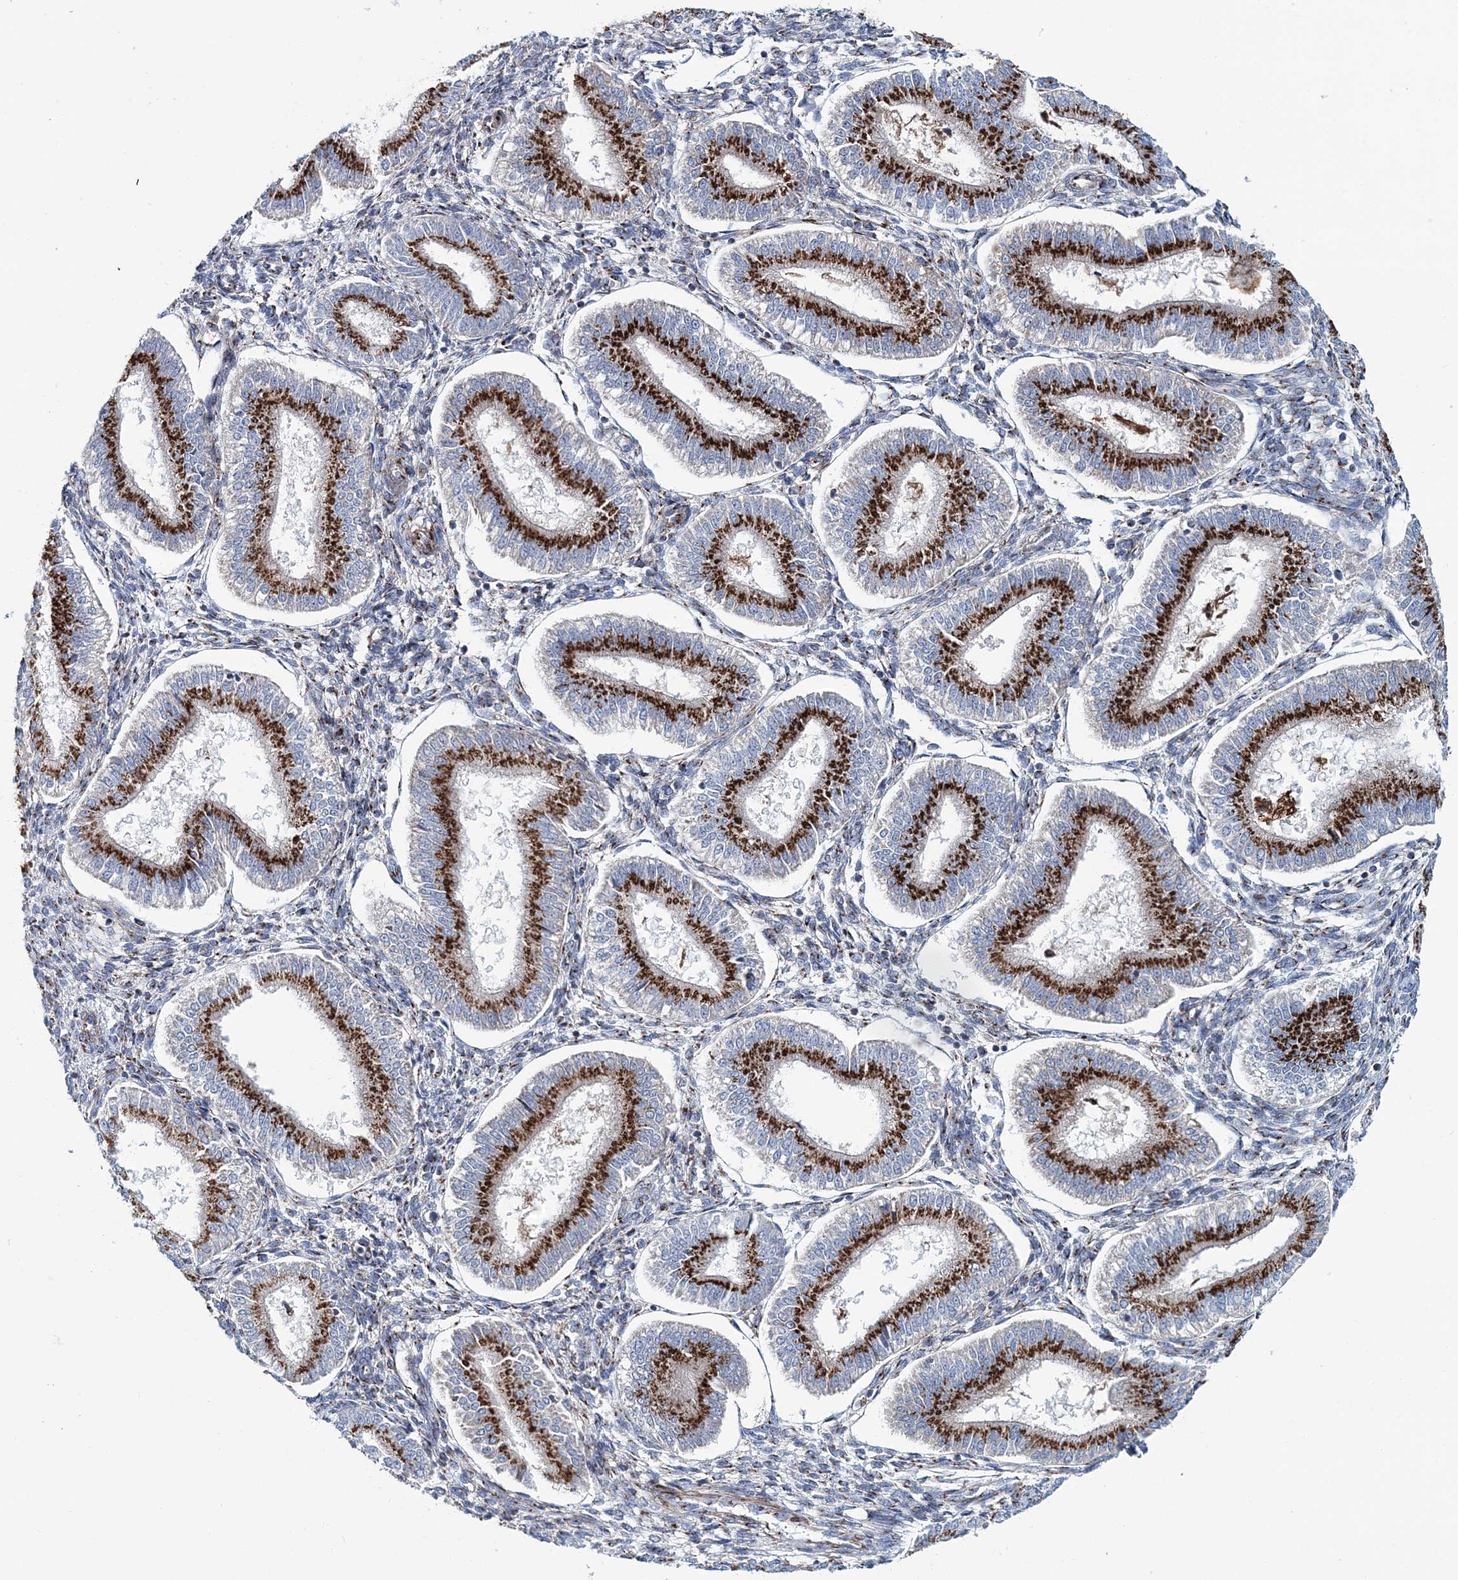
{"staining": {"intensity": "moderate", "quantity": "<25%", "location": "cytoplasmic/membranous"}, "tissue": "endometrium", "cell_type": "Cells in endometrial stroma", "image_type": "normal", "snomed": [{"axis": "morphology", "description": "Normal tissue, NOS"}, {"axis": "topography", "description": "Endometrium"}], "caption": "Endometrium stained with a brown dye shows moderate cytoplasmic/membranous positive expression in approximately <25% of cells in endometrial stroma.", "gene": "MAN1A2", "patient": {"sex": "female", "age": 39}}